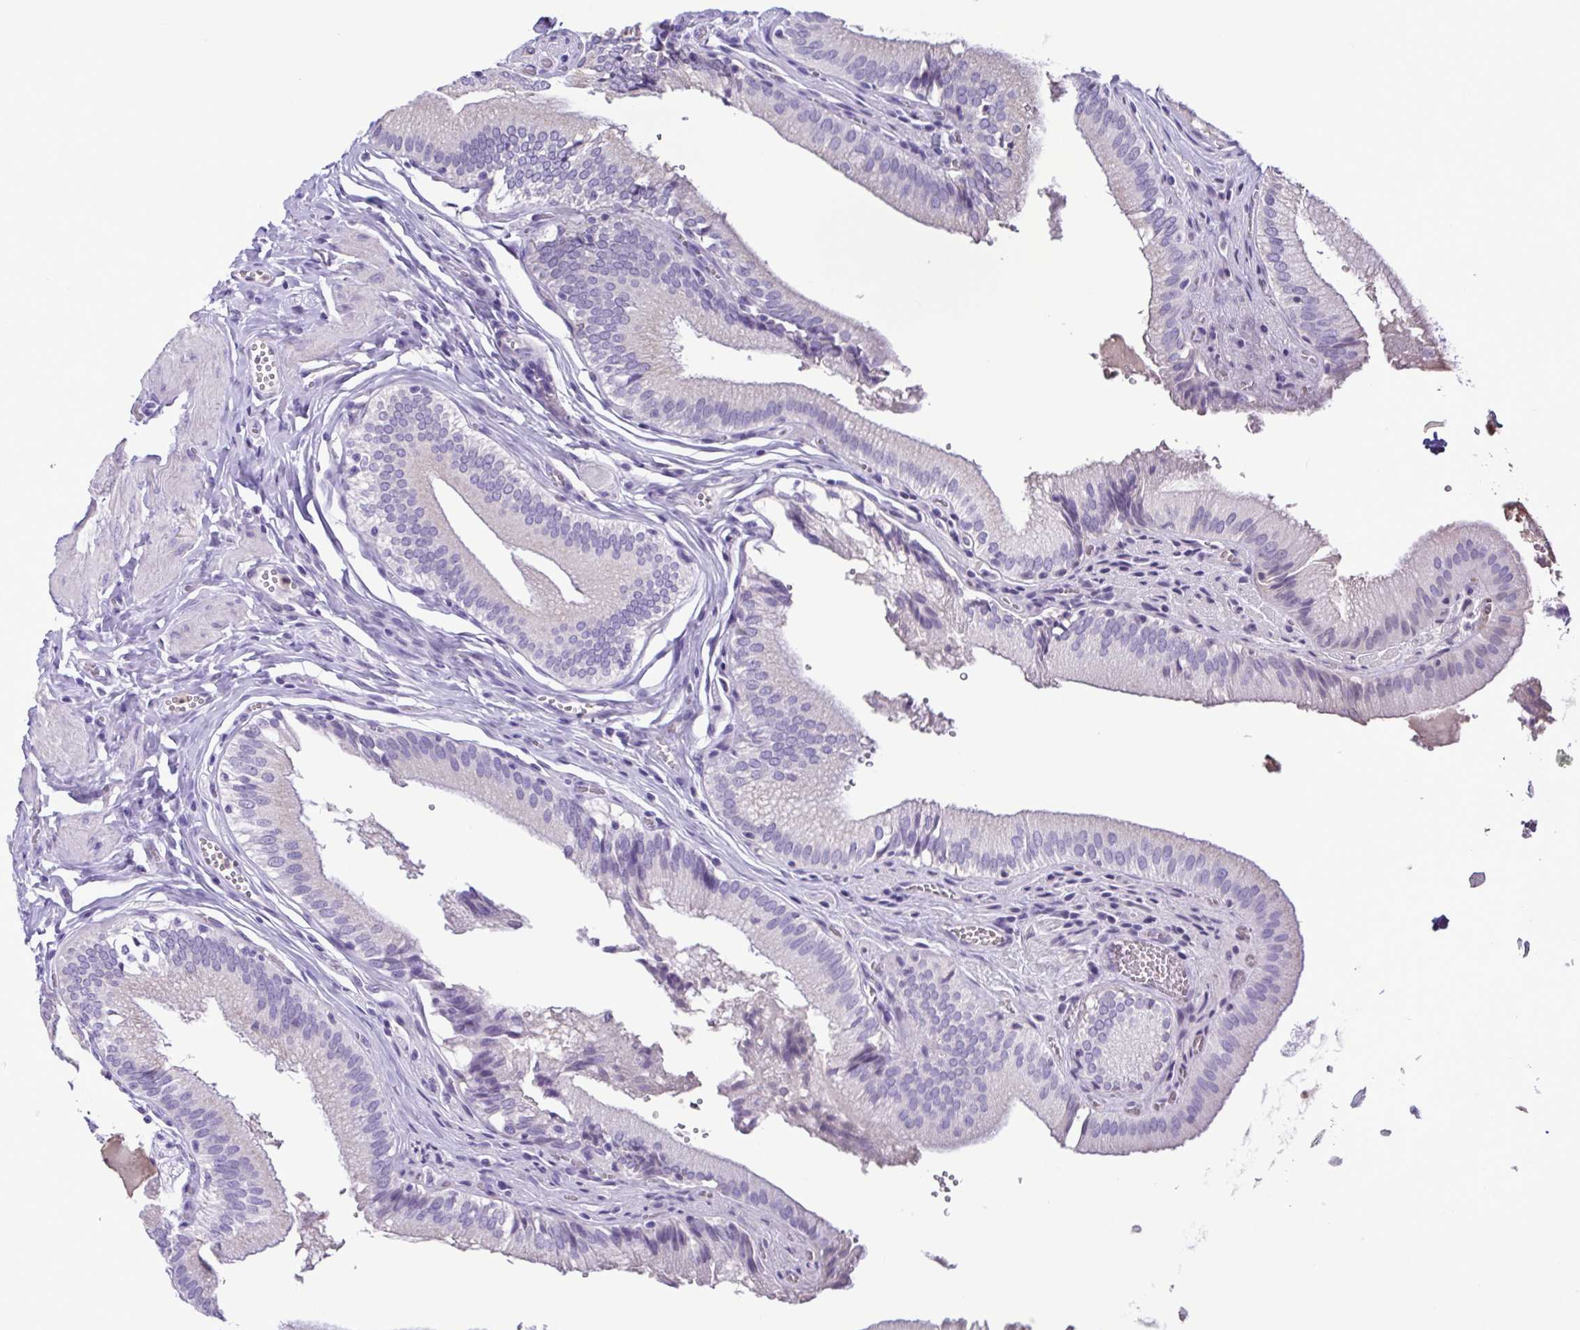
{"staining": {"intensity": "negative", "quantity": "none", "location": "none"}, "tissue": "gallbladder", "cell_type": "Glandular cells", "image_type": "normal", "snomed": [{"axis": "morphology", "description": "Normal tissue, NOS"}, {"axis": "topography", "description": "Gallbladder"}, {"axis": "topography", "description": "Peripheral nerve tissue"}], "caption": "IHC of normal gallbladder displays no staining in glandular cells. (DAB (3,3'-diaminobenzidine) IHC visualized using brightfield microscopy, high magnification).", "gene": "CBY2", "patient": {"sex": "male", "age": 17}}